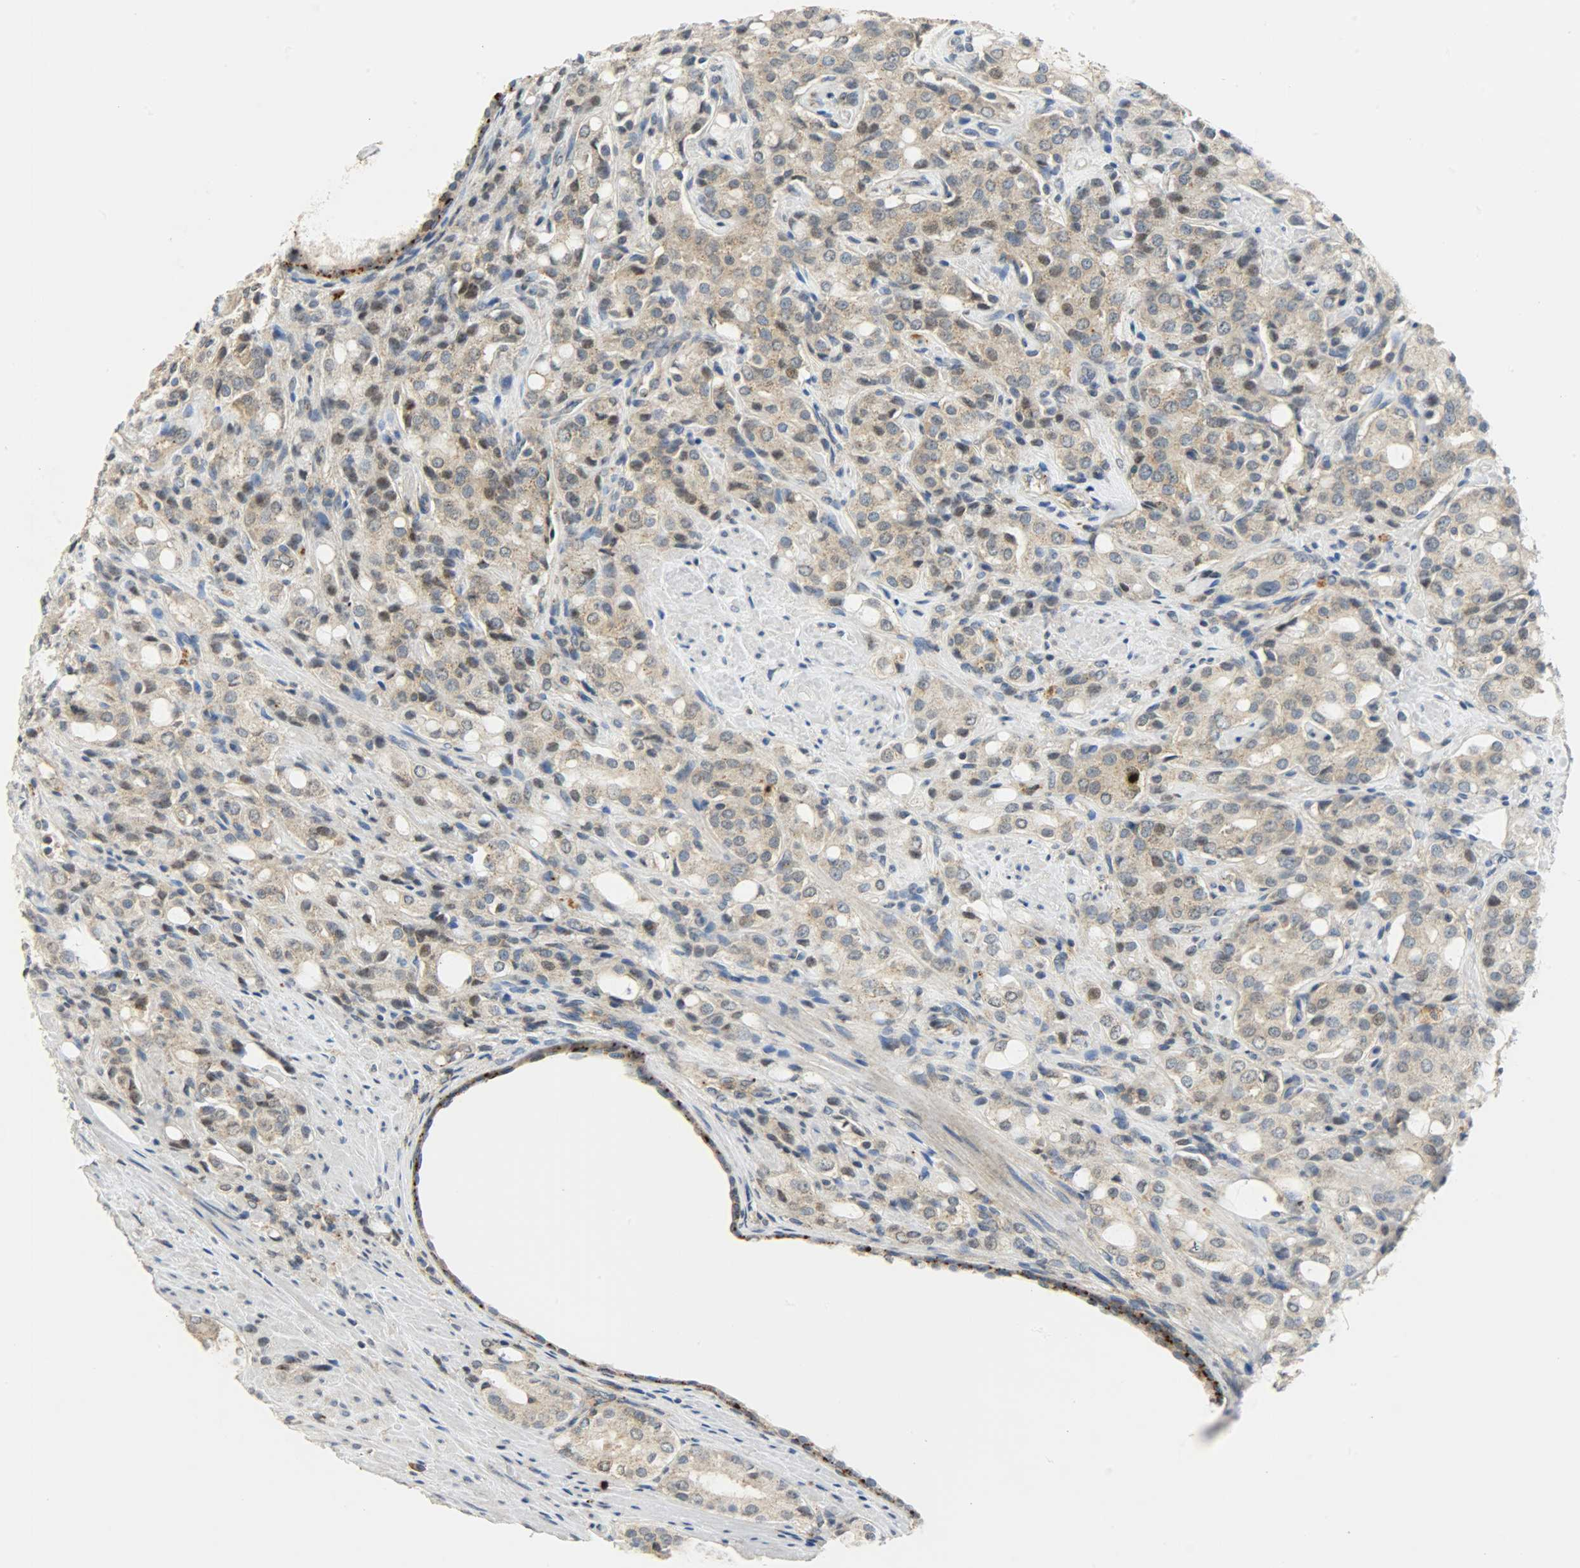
{"staining": {"intensity": "moderate", "quantity": "25%-75%", "location": "cytoplasmic/membranous"}, "tissue": "prostate cancer", "cell_type": "Tumor cells", "image_type": "cancer", "snomed": [{"axis": "morphology", "description": "Adenocarcinoma, High grade"}, {"axis": "topography", "description": "Prostate"}], "caption": "Protein expression analysis of human prostate cancer (adenocarcinoma (high-grade)) reveals moderate cytoplasmic/membranous expression in approximately 25%-75% of tumor cells. (Brightfield microscopy of DAB IHC at high magnification).", "gene": "GIT2", "patient": {"sex": "male", "age": 72}}